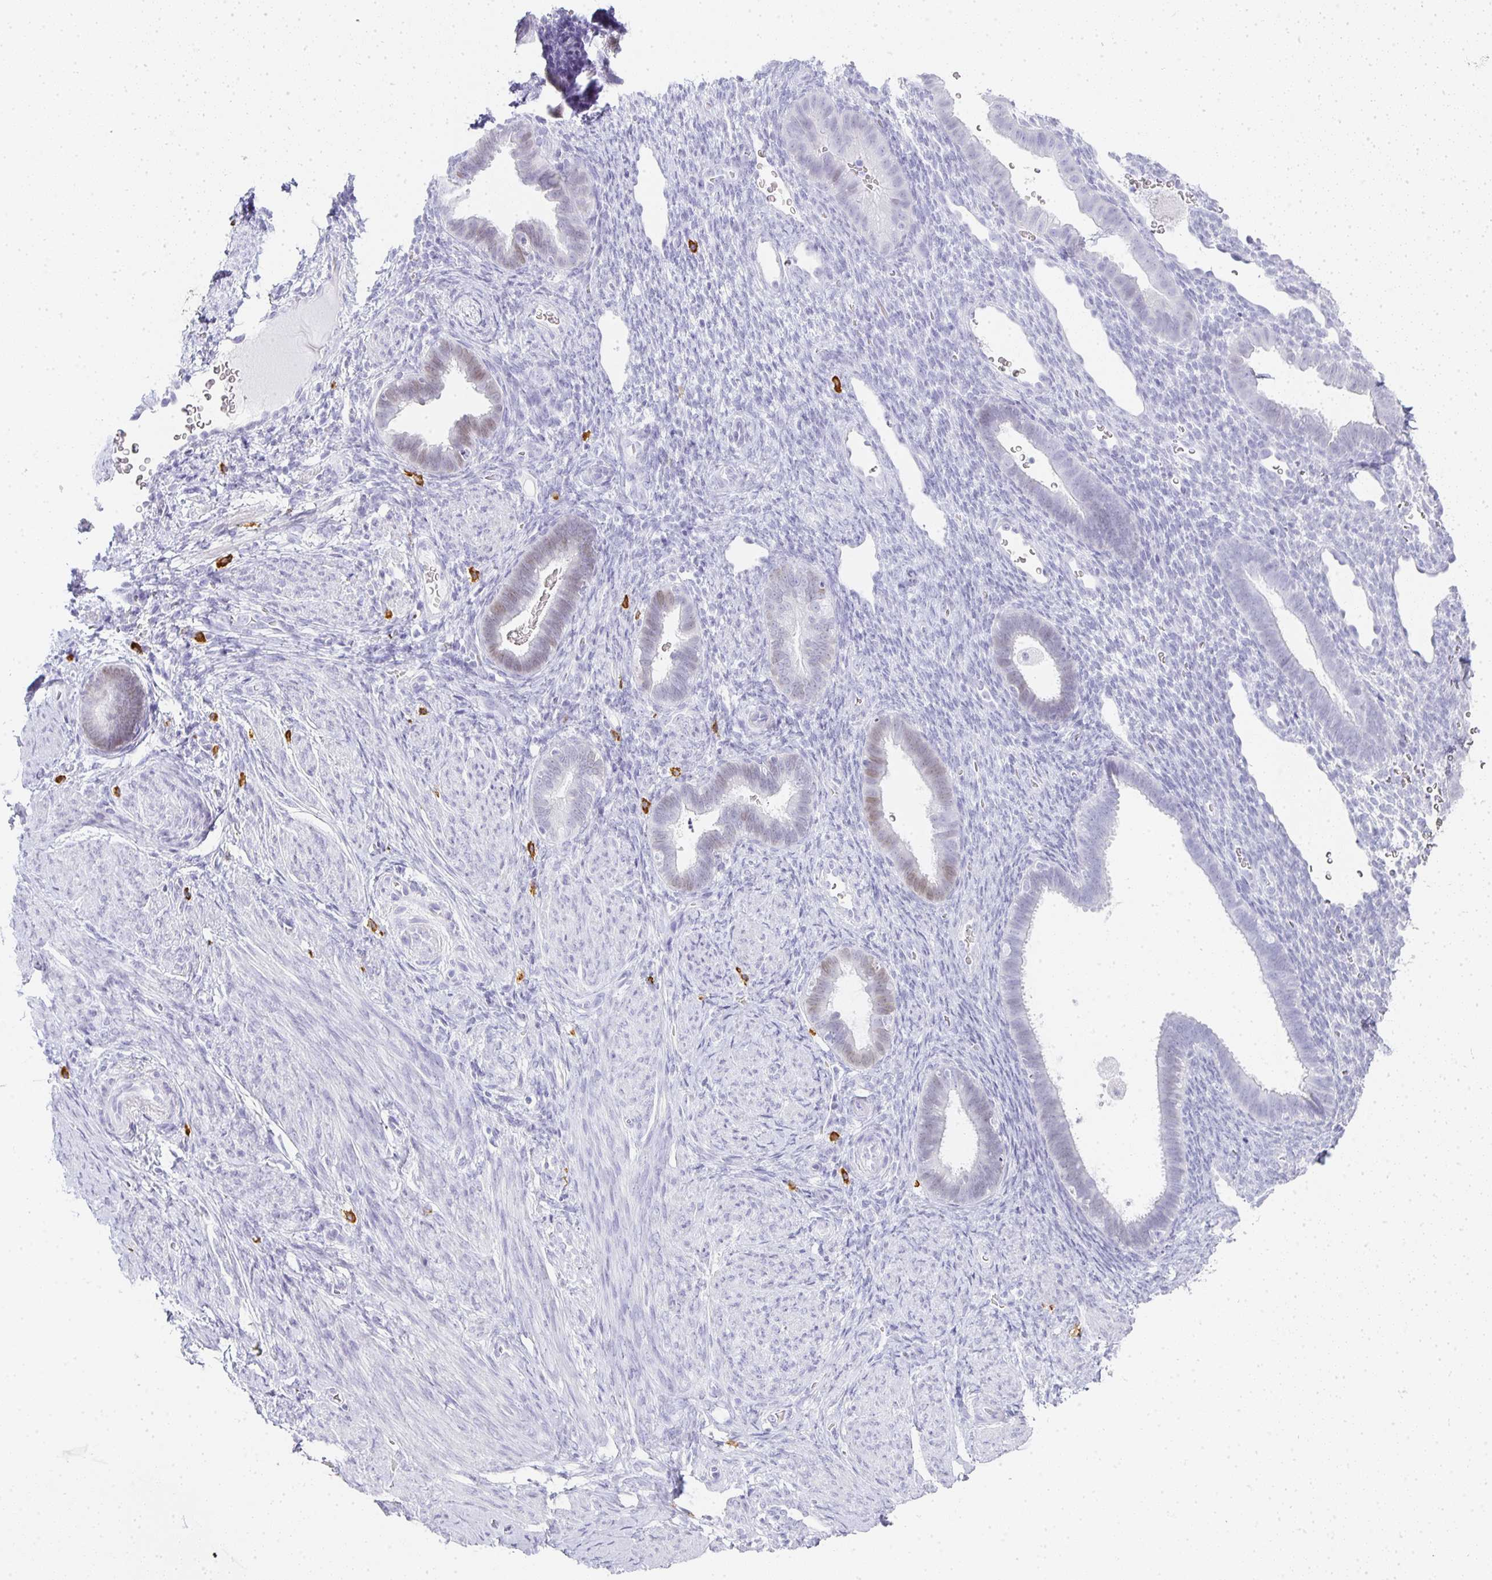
{"staining": {"intensity": "negative", "quantity": "none", "location": "none"}, "tissue": "endometrium", "cell_type": "Cells in endometrial stroma", "image_type": "normal", "snomed": [{"axis": "morphology", "description": "Normal tissue, NOS"}, {"axis": "topography", "description": "Endometrium"}], "caption": "High power microscopy image of an immunohistochemistry (IHC) image of benign endometrium, revealing no significant staining in cells in endometrial stroma. (DAB IHC with hematoxylin counter stain).", "gene": "TPSD1", "patient": {"sex": "female", "age": 34}}